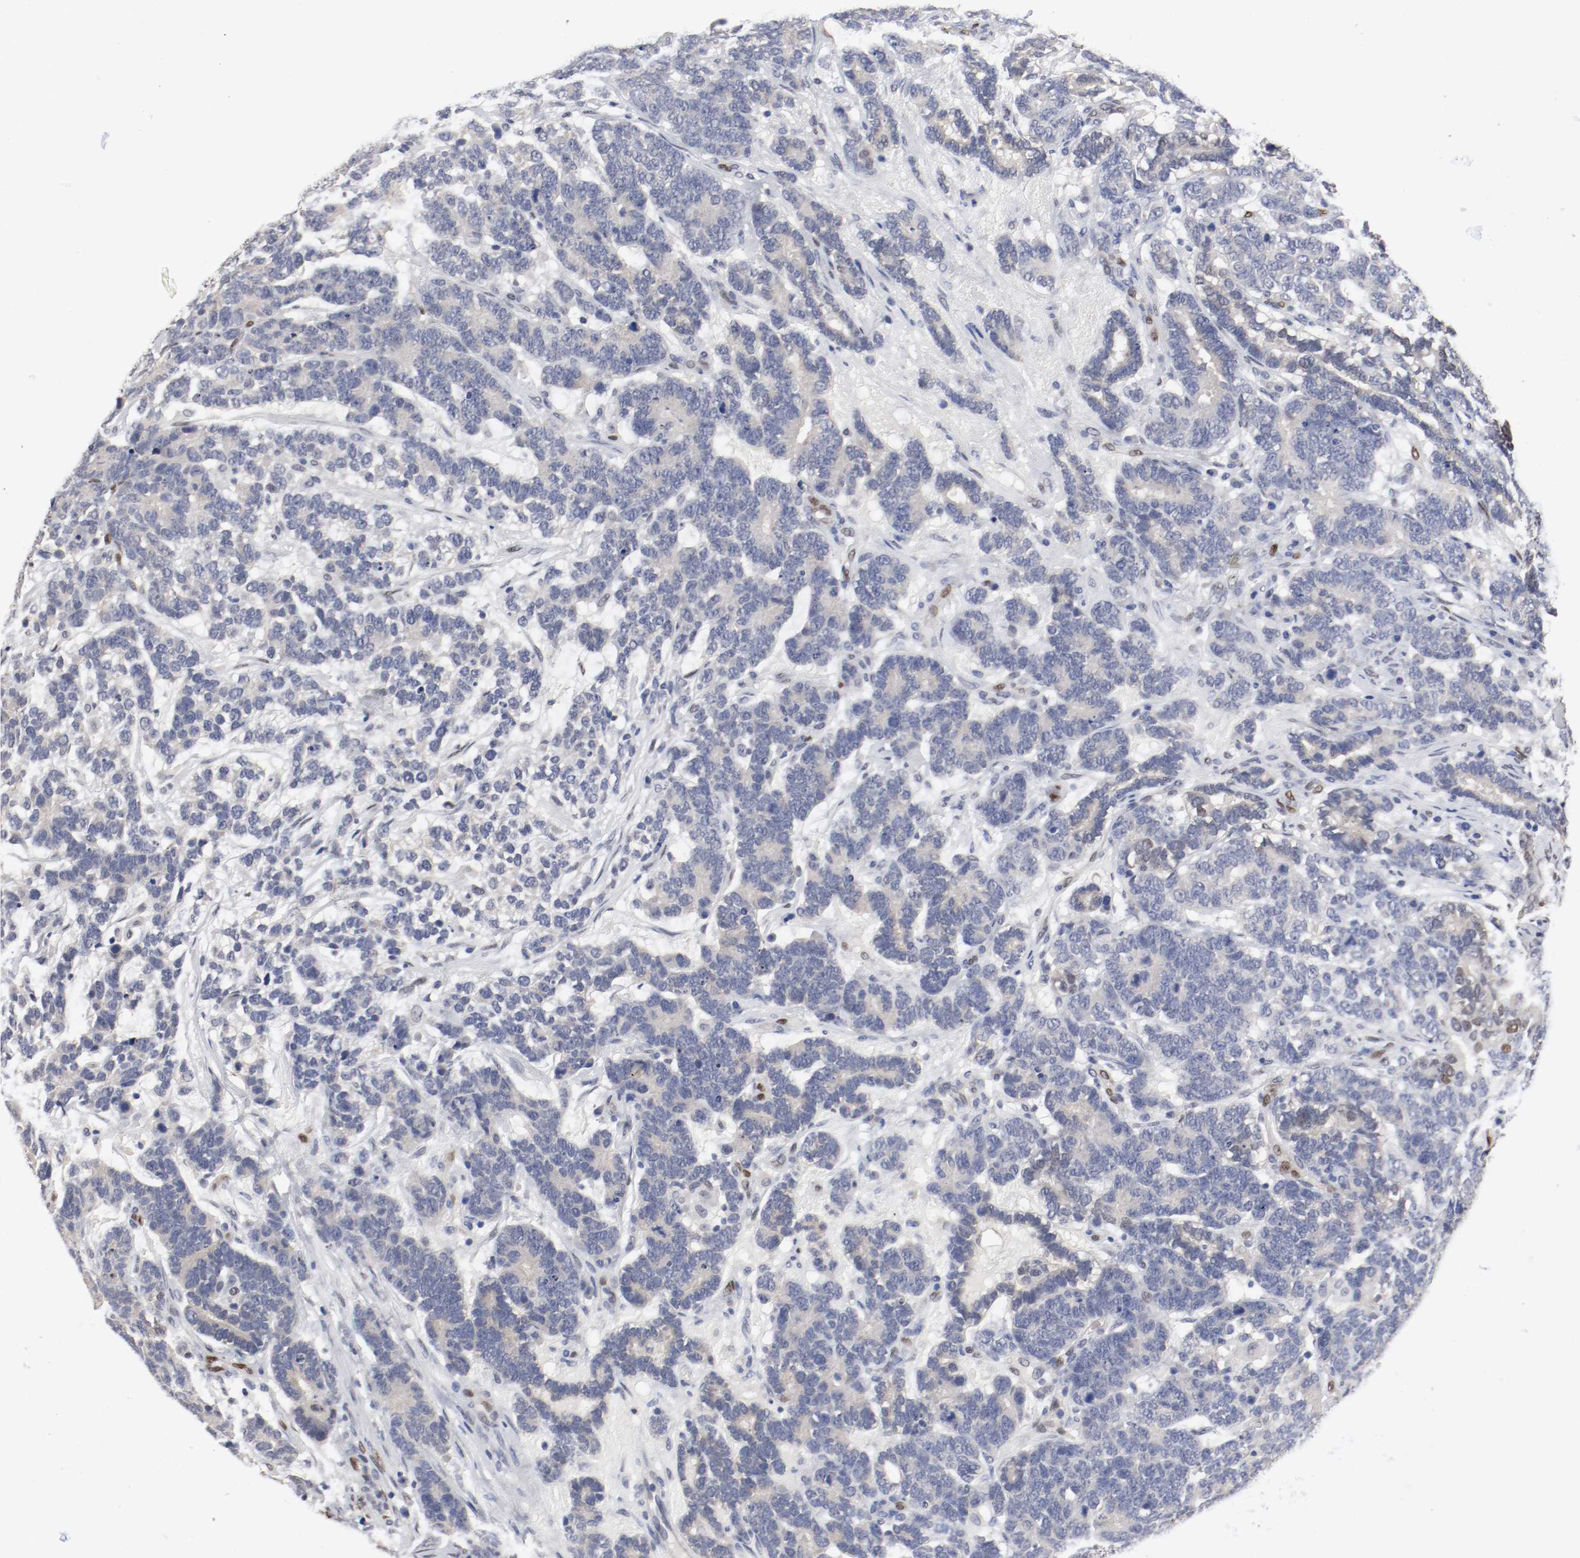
{"staining": {"intensity": "weak", "quantity": "<25%", "location": "cytoplasmic/membranous"}, "tissue": "testis cancer", "cell_type": "Tumor cells", "image_type": "cancer", "snomed": [{"axis": "morphology", "description": "Carcinoma, Embryonal, NOS"}, {"axis": "topography", "description": "Testis"}], "caption": "DAB (3,3'-diaminobenzidine) immunohistochemical staining of human testis embryonal carcinoma exhibits no significant positivity in tumor cells. (Brightfield microscopy of DAB (3,3'-diaminobenzidine) IHC at high magnification).", "gene": "FOSL2", "patient": {"sex": "male", "age": 26}}